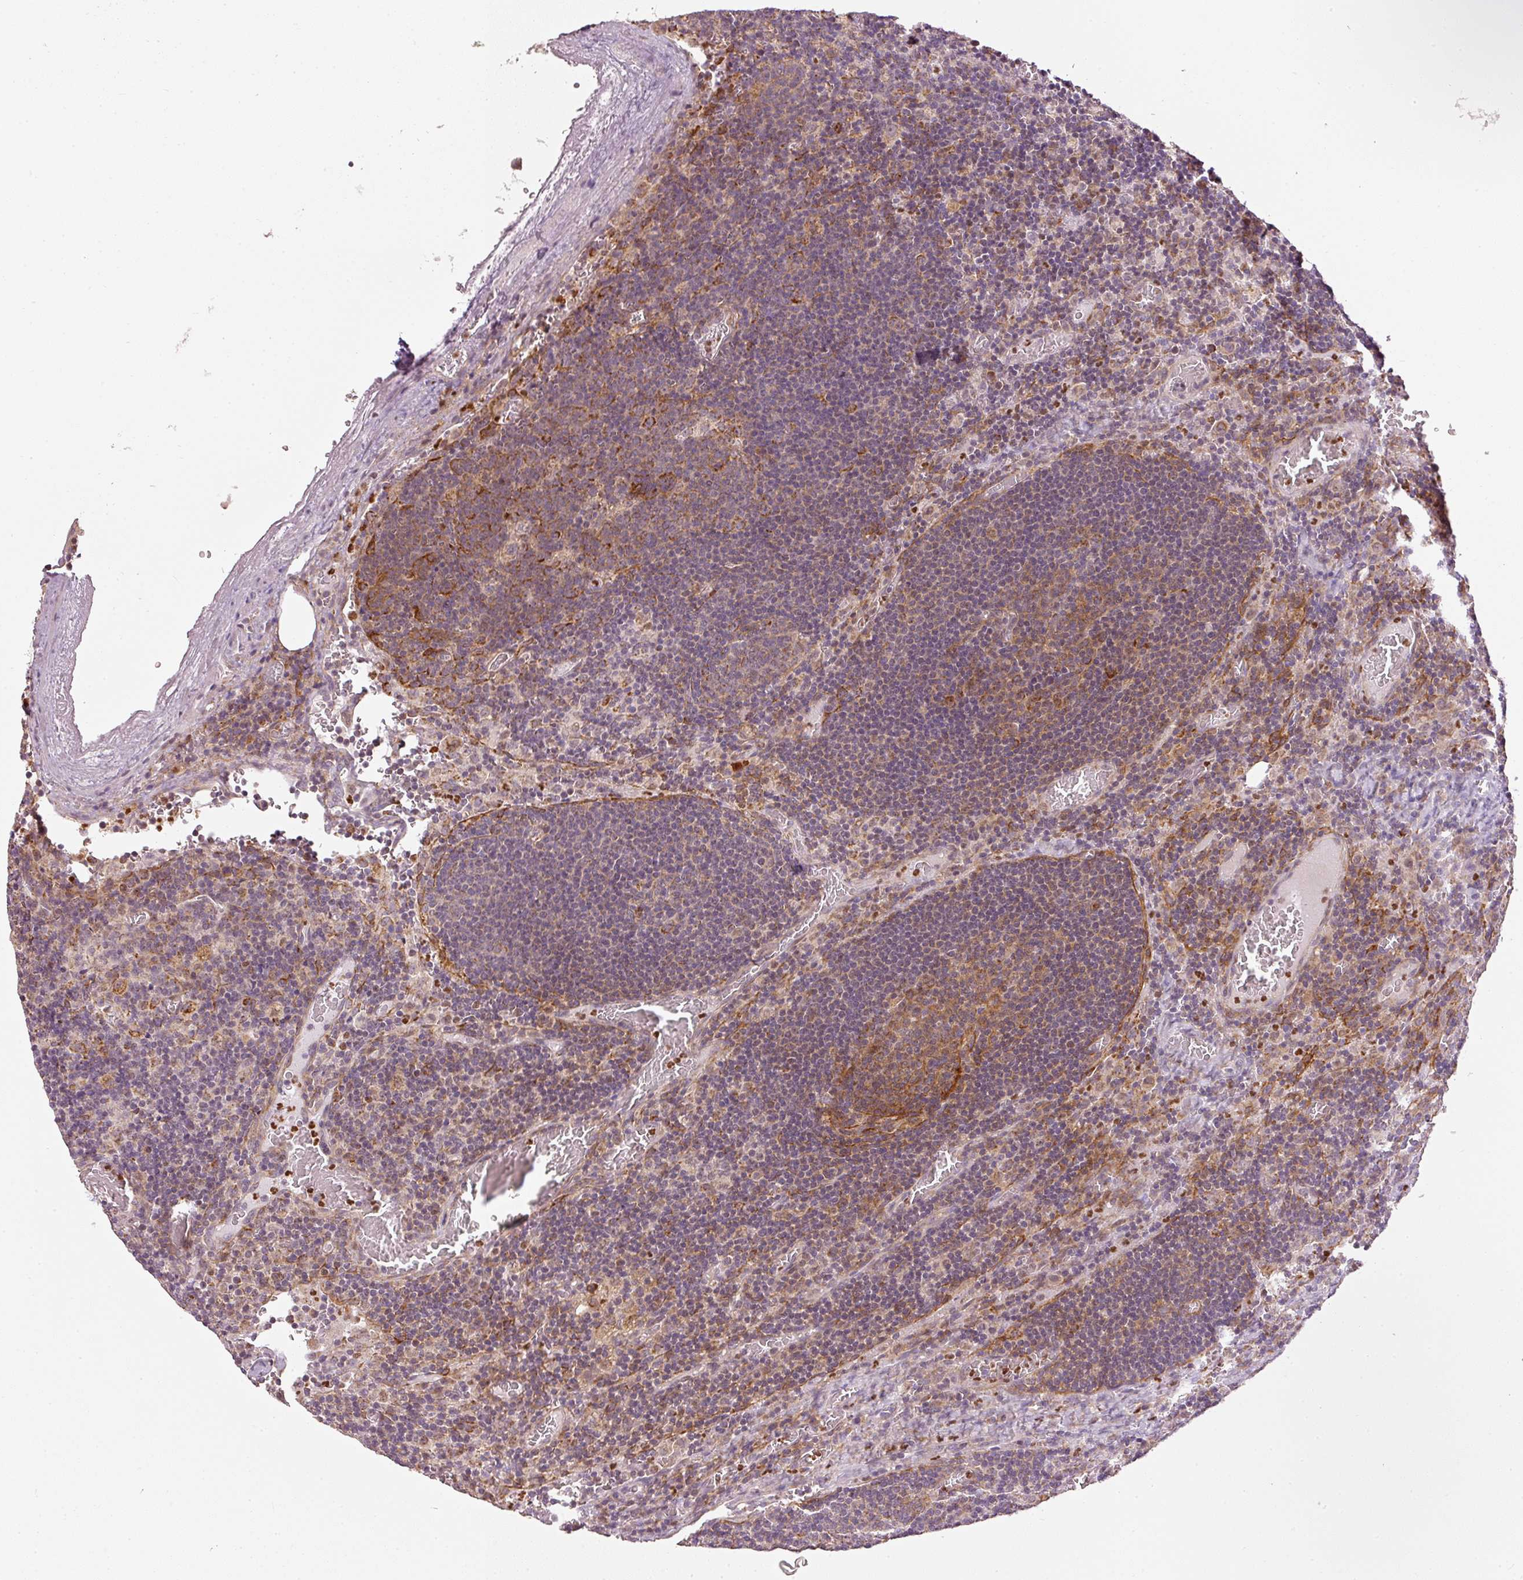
{"staining": {"intensity": "moderate", "quantity": "25%-75%", "location": "cytoplasmic/membranous"}, "tissue": "lymph node", "cell_type": "Germinal center cells", "image_type": "normal", "snomed": [{"axis": "morphology", "description": "Normal tissue, NOS"}, {"axis": "topography", "description": "Lymph node"}], "caption": "Approximately 25%-75% of germinal center cells in benign lymph node display moderate cytoplasmic/membranous protein expression as visualized by brown immunohistochemical staining.", "gene": "MTHFD1L", "patient": {"sex": "male", "age": 50}}